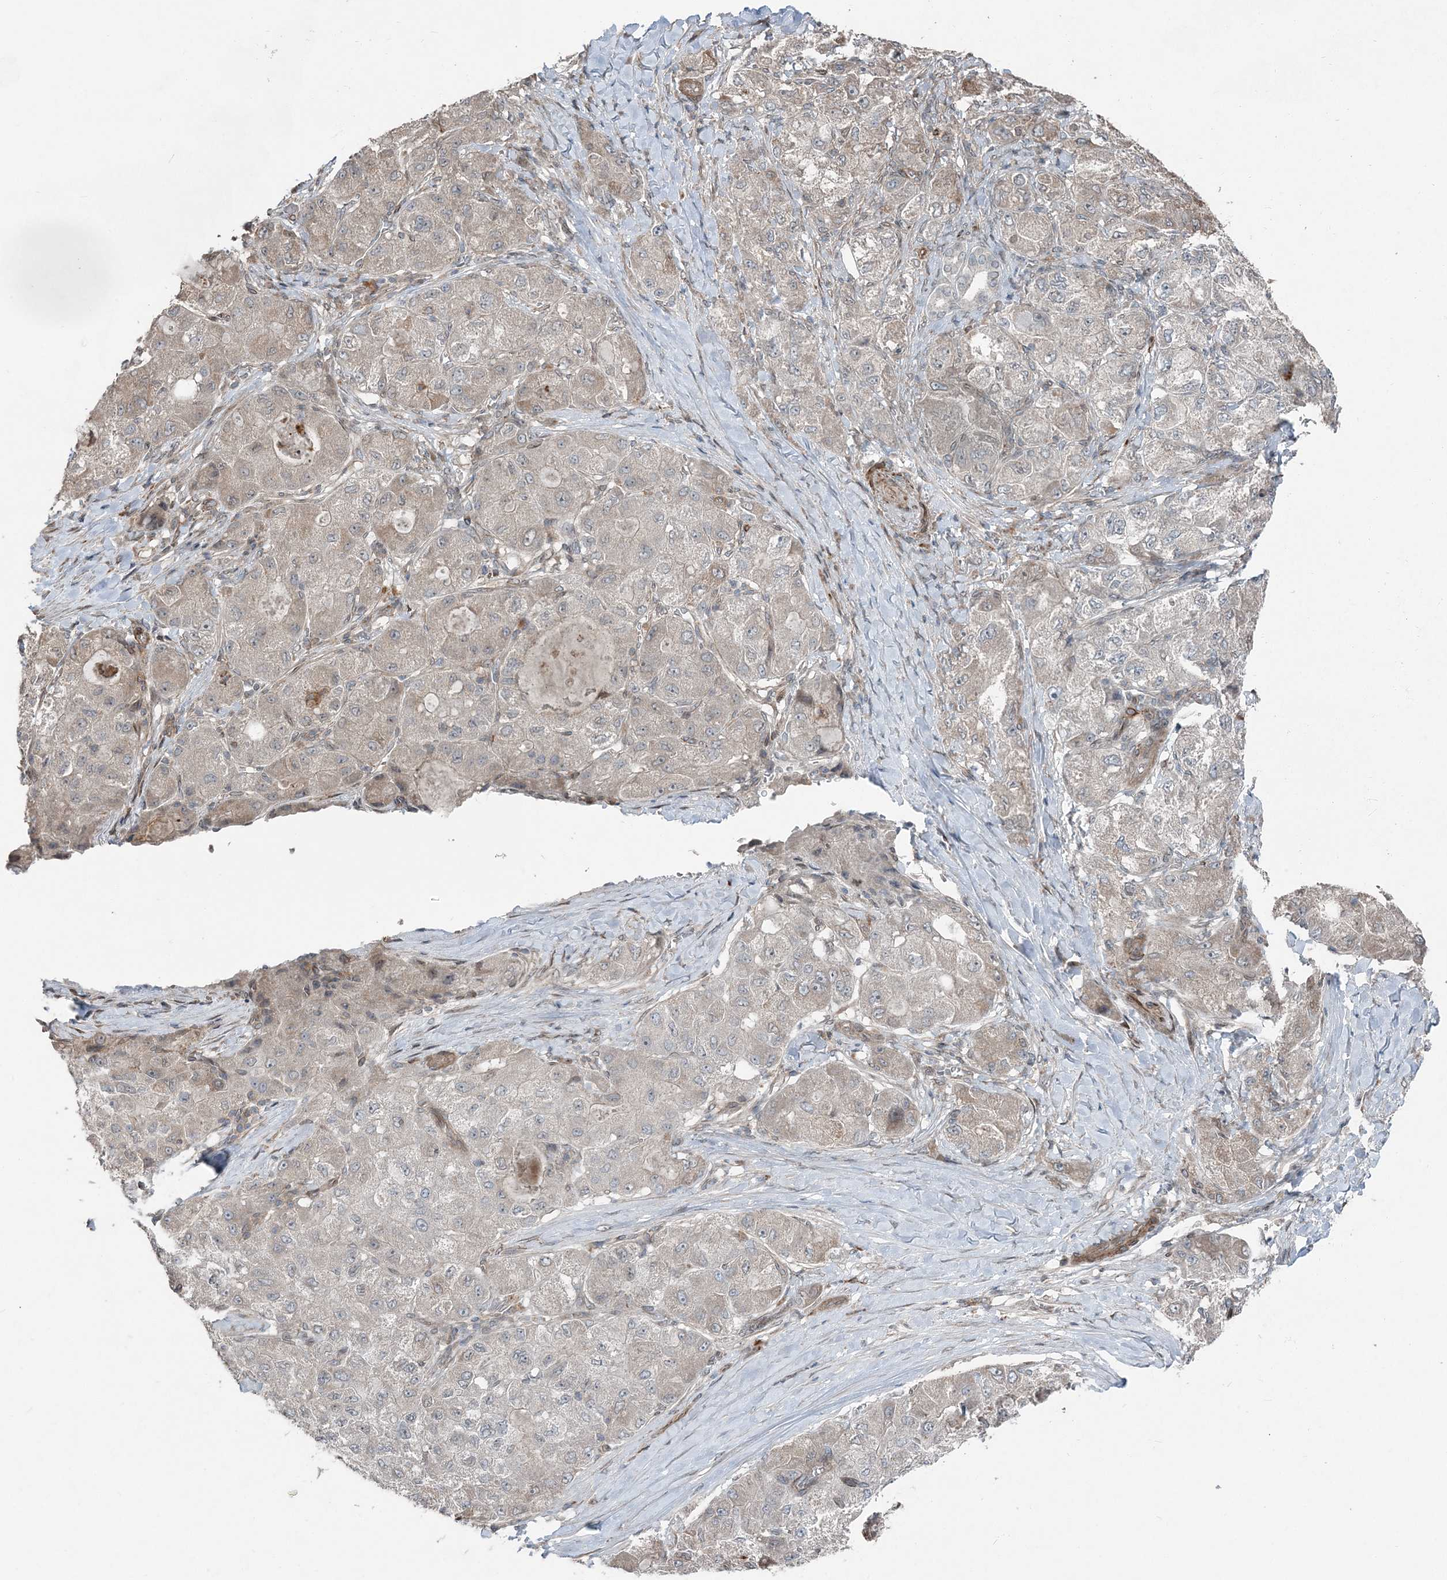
{"staining": {"intensity": "weak", "quantity": "<25%", "location": "cytoplasmic/membranous"}, "tissue": "liver cancer", "cell_type": "Tumor cells", "image_type": "cancer", "snomed": [{"axis": "morphology", "description": "Carcinoma, Hepatocellular, NOS"}, {"axis": "topography", "description": "Liver"}], "caption": "Immunohistochemical staining of liver hepatocellular carcinoma displays no significant positivity in tumor cells.", "gene": "FBXL17", "patient": {"sex": "male", "age": 80}}